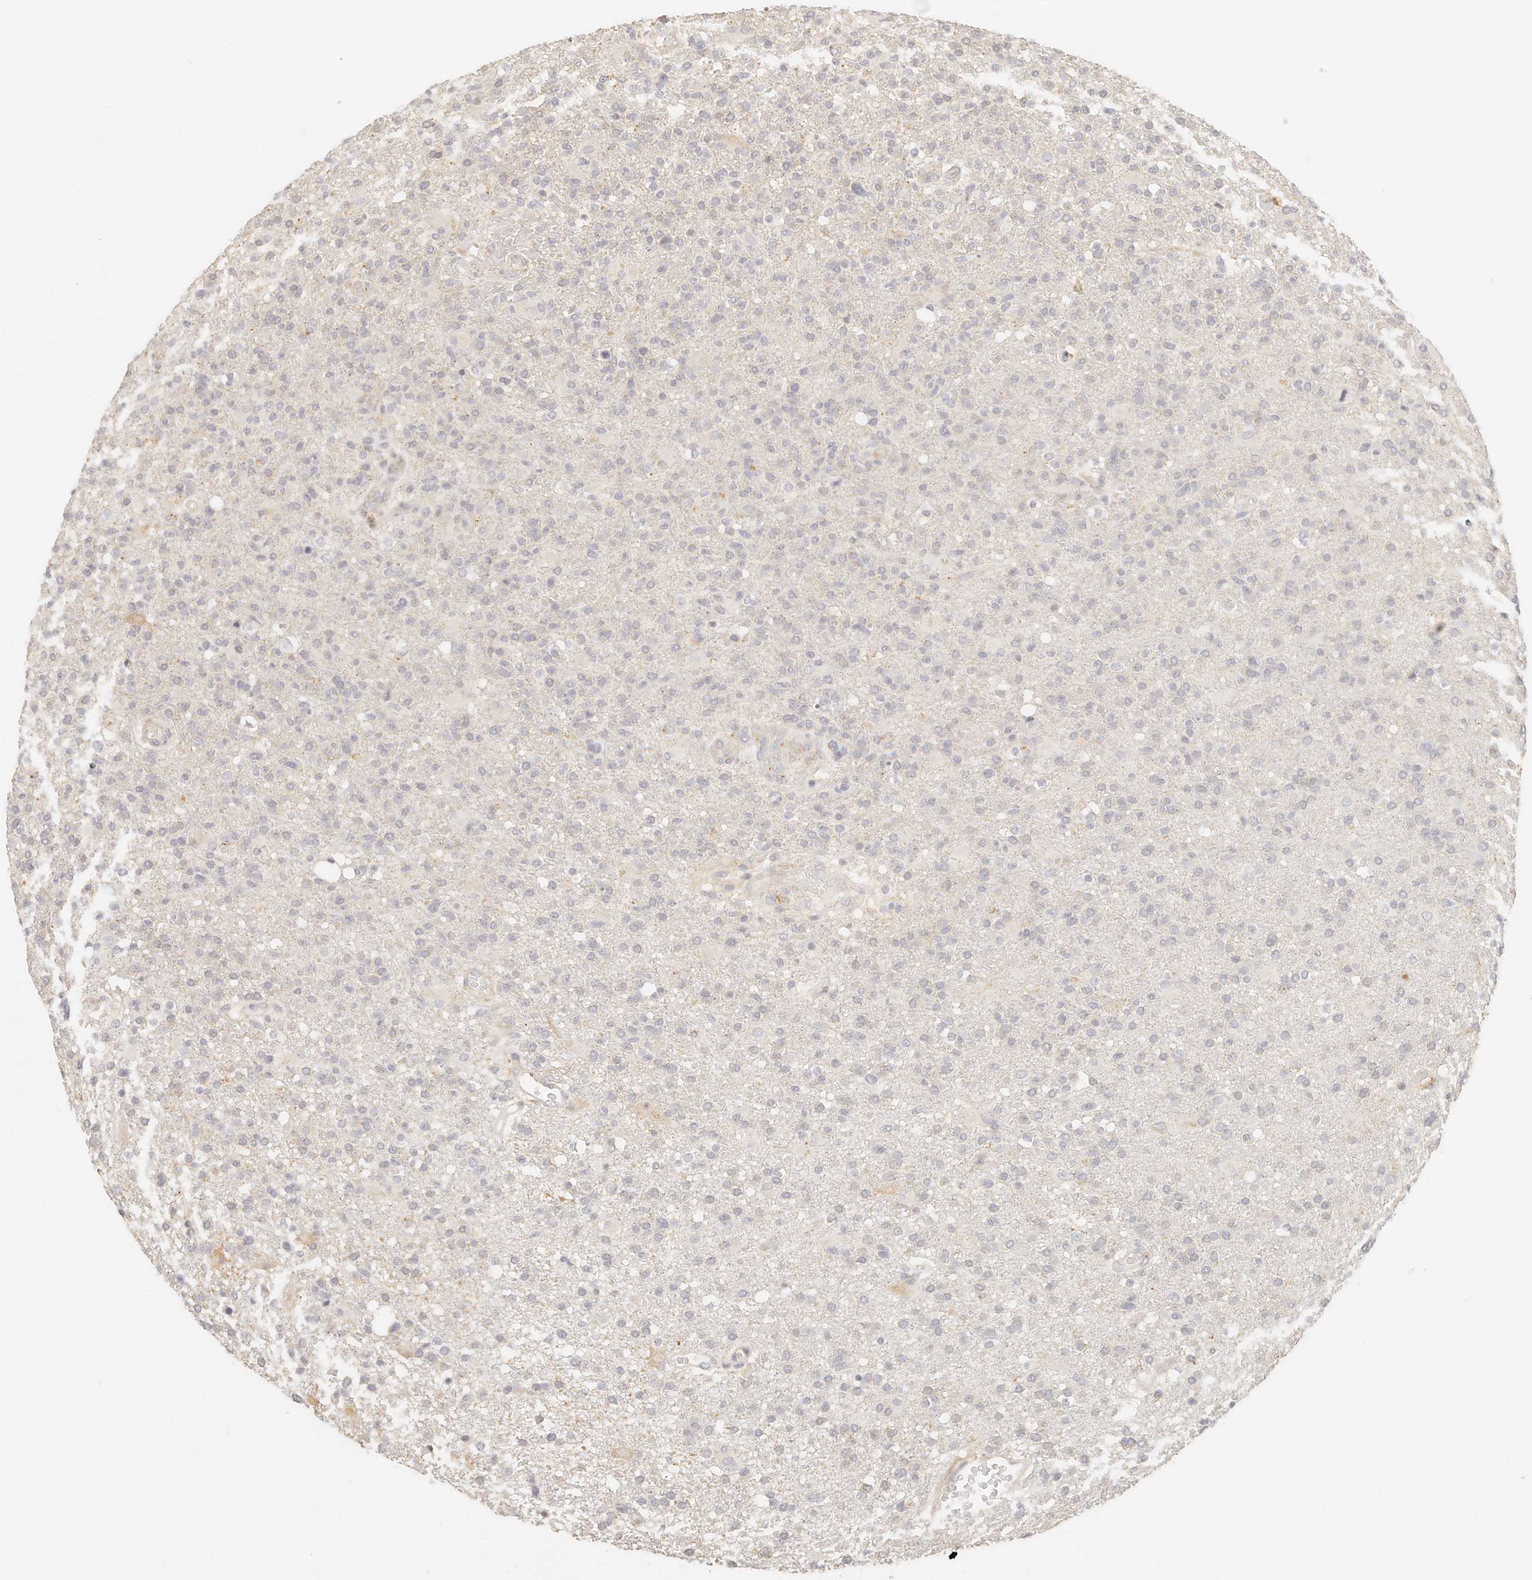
{"staining": {"intensity": "negative", "quantity": "none", "location": "none"}, "tissue": "glioma", "cell_type": "Tumor cells", "image_type": "cancer", "snomed": [{"axis": "morphology", "description": "Glioma, malignant, High grade"}, {"axis": "topography", "description": "Brain"}], "caption": "IHC of human glioma reveals no expression in tumor cells.", "gene": "CNMD", "patient": {"sex": "male", "age": 72}}